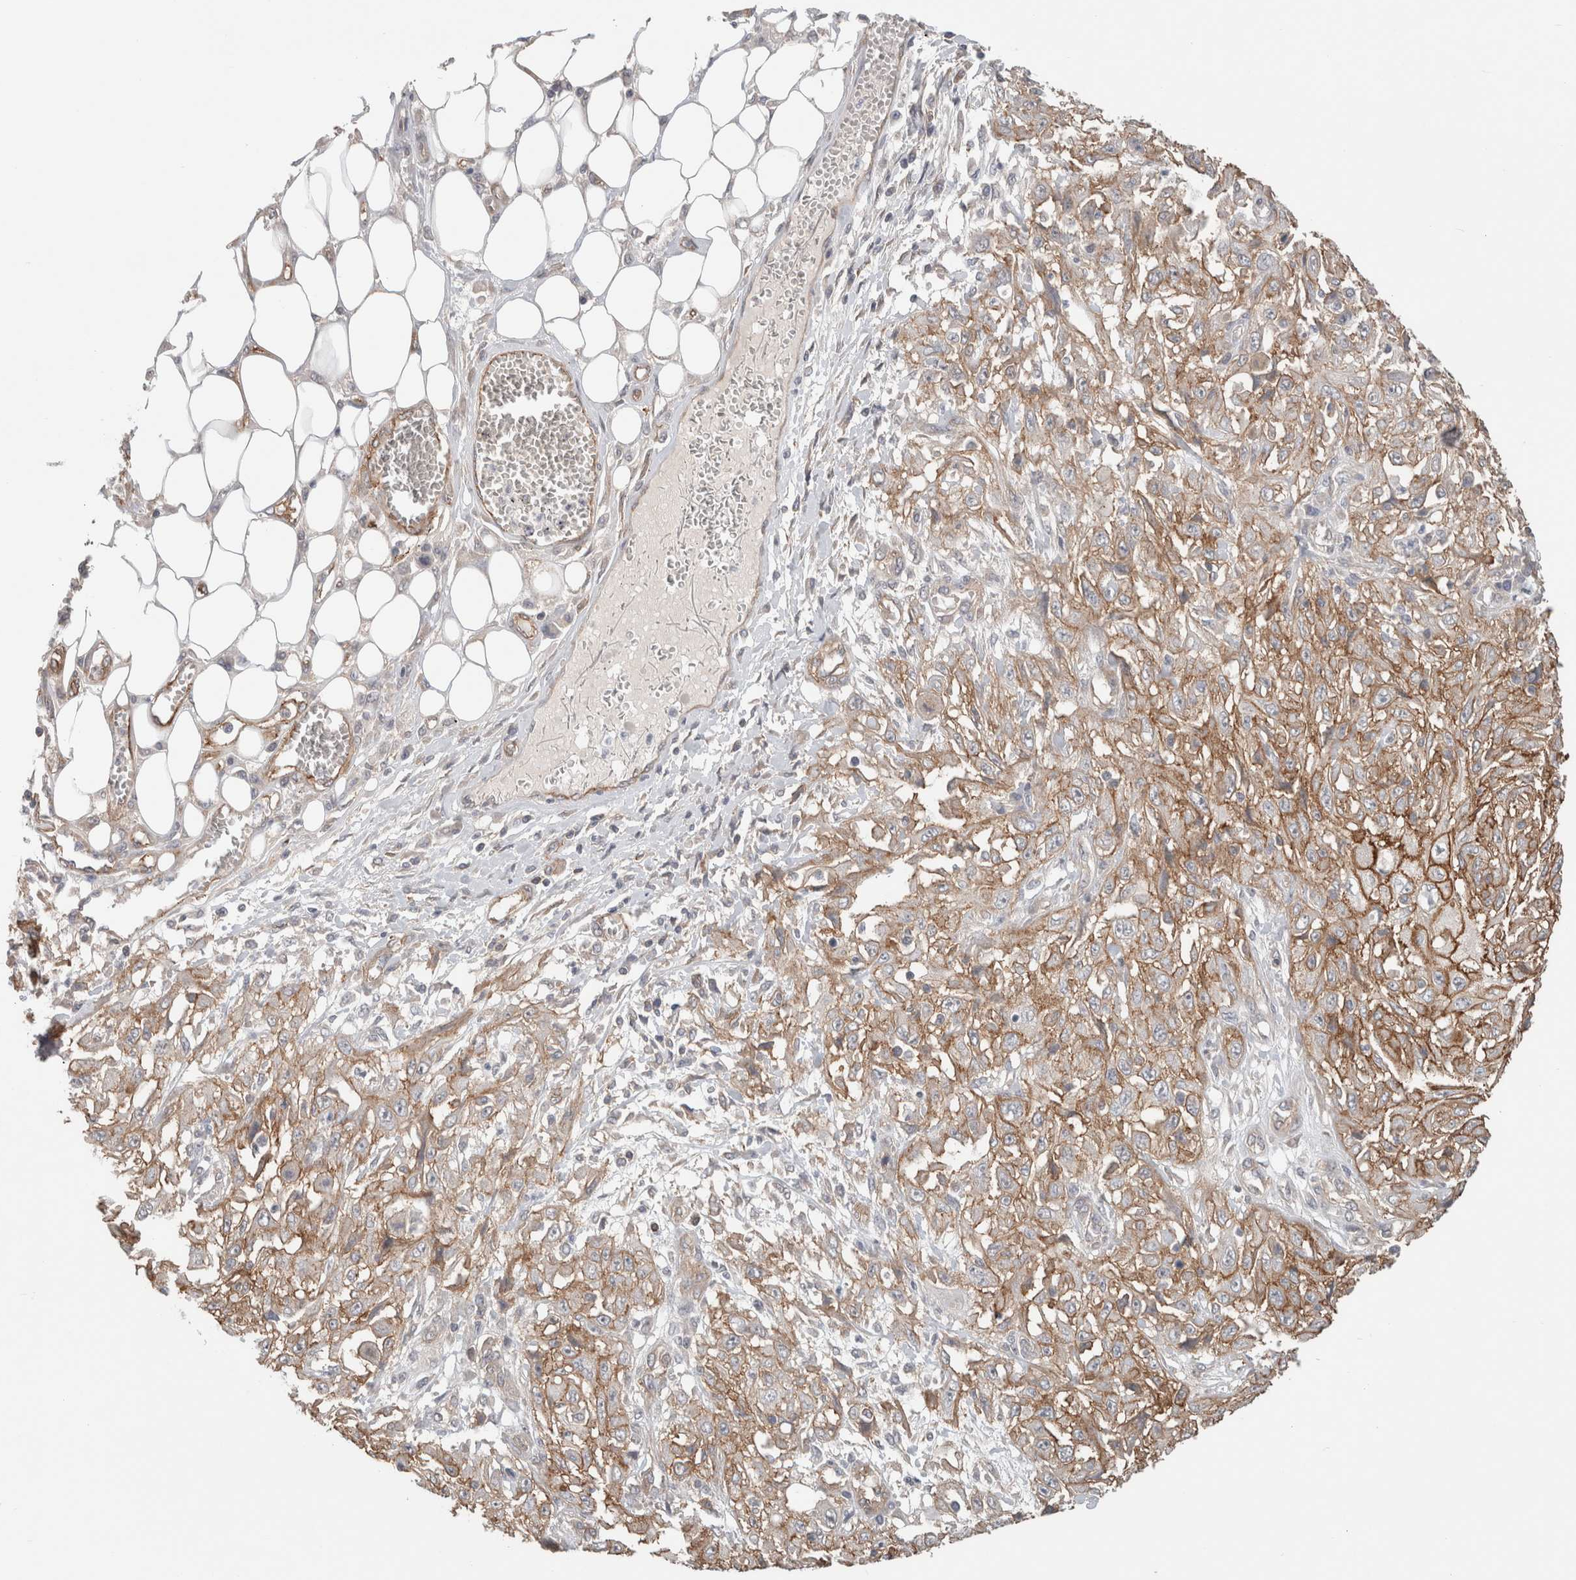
{"staining": {"intensity": "moderate", "quantity": "25%-75%", "location": "cytoplasmic/membranous"}, "tissue": "skin cancer", "cell_type": "Tumor cells", "image_type": "cancer", "snomed": [{"axis": "morphology", "description": "Squamous cell carcinoma, NOS"}, {"axis": "morphology", "description": "Squamous cell carcinoma, metastatic, NOS"}, {"axis": "topography", "description": "Skin"}, {"axis": "topography", "description": "Lymph node"}], "caption": "Immunohistochemistry staining of skin metastatic squamous cell carcinoma, which exhibits medium levels of moderate cytoplasmic/membranous expression in approximately 25%-75% of tumor cells indicating moderate cytoplasmic/membranous protein staining. The staining was performed using DAB (3,3'-diaminobenzidine) (brown) for protein detection and nuclei were counterstained in hematoxylin (blue).", "gene": "RASAL2", "patient": {"sex": "male", "age": 75}}